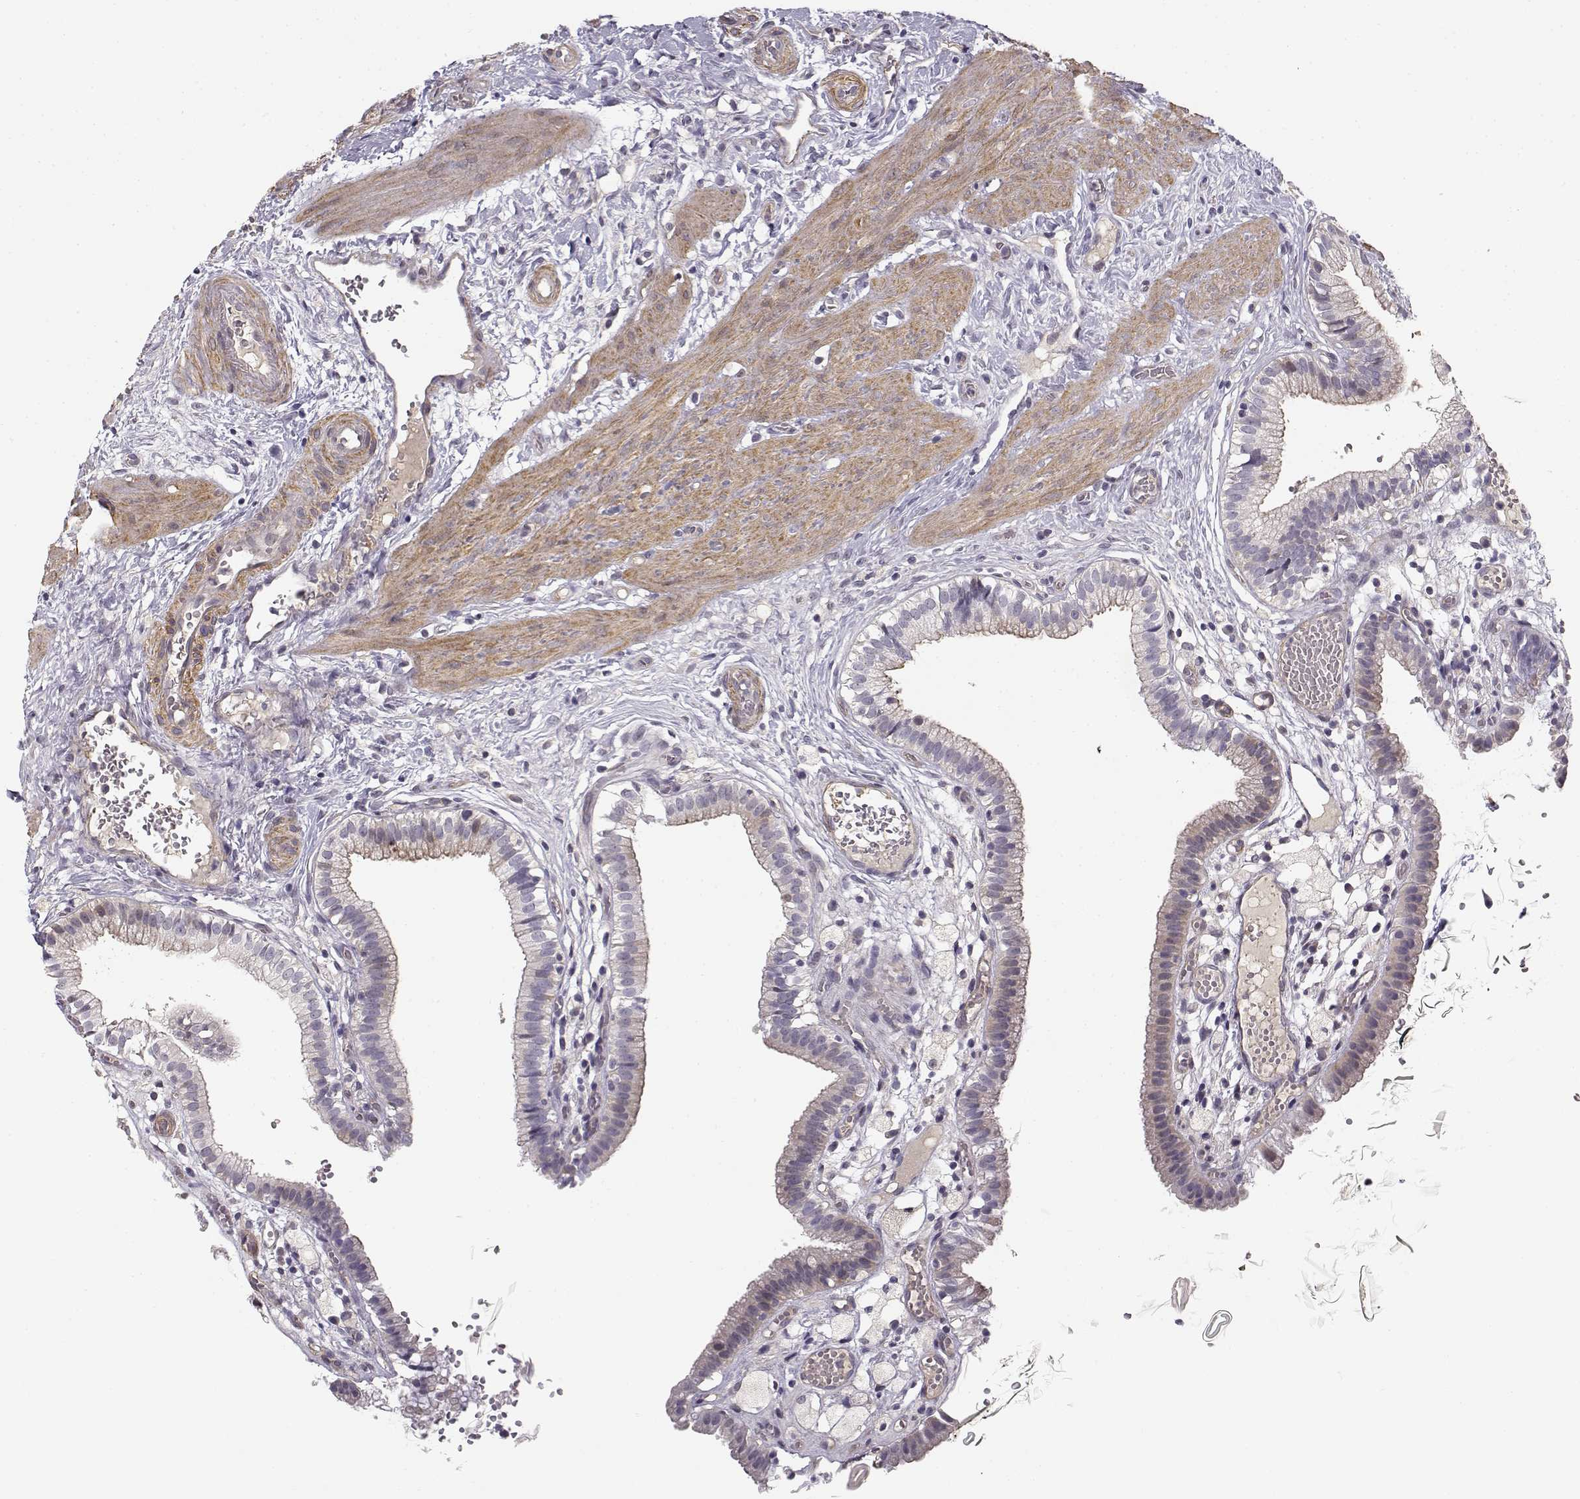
{"staining": {"intensity": "negative", "quantity": "none", "location": "none"}, "tissue": "gallbladder", "cell_type": "Glandular cells", "image_type": "normal", "snomed": [{"axis": "morphology", "description": "Normal tissue, NOS"}, {"axis": "topography", "description": "Gallbladder"}], "caption": "Histopathology image shows no significant protein expression in glandular cells of benign gallbladder.", "gene": "RGS9BP", "patient": {"sex": "female", "age": 24}}